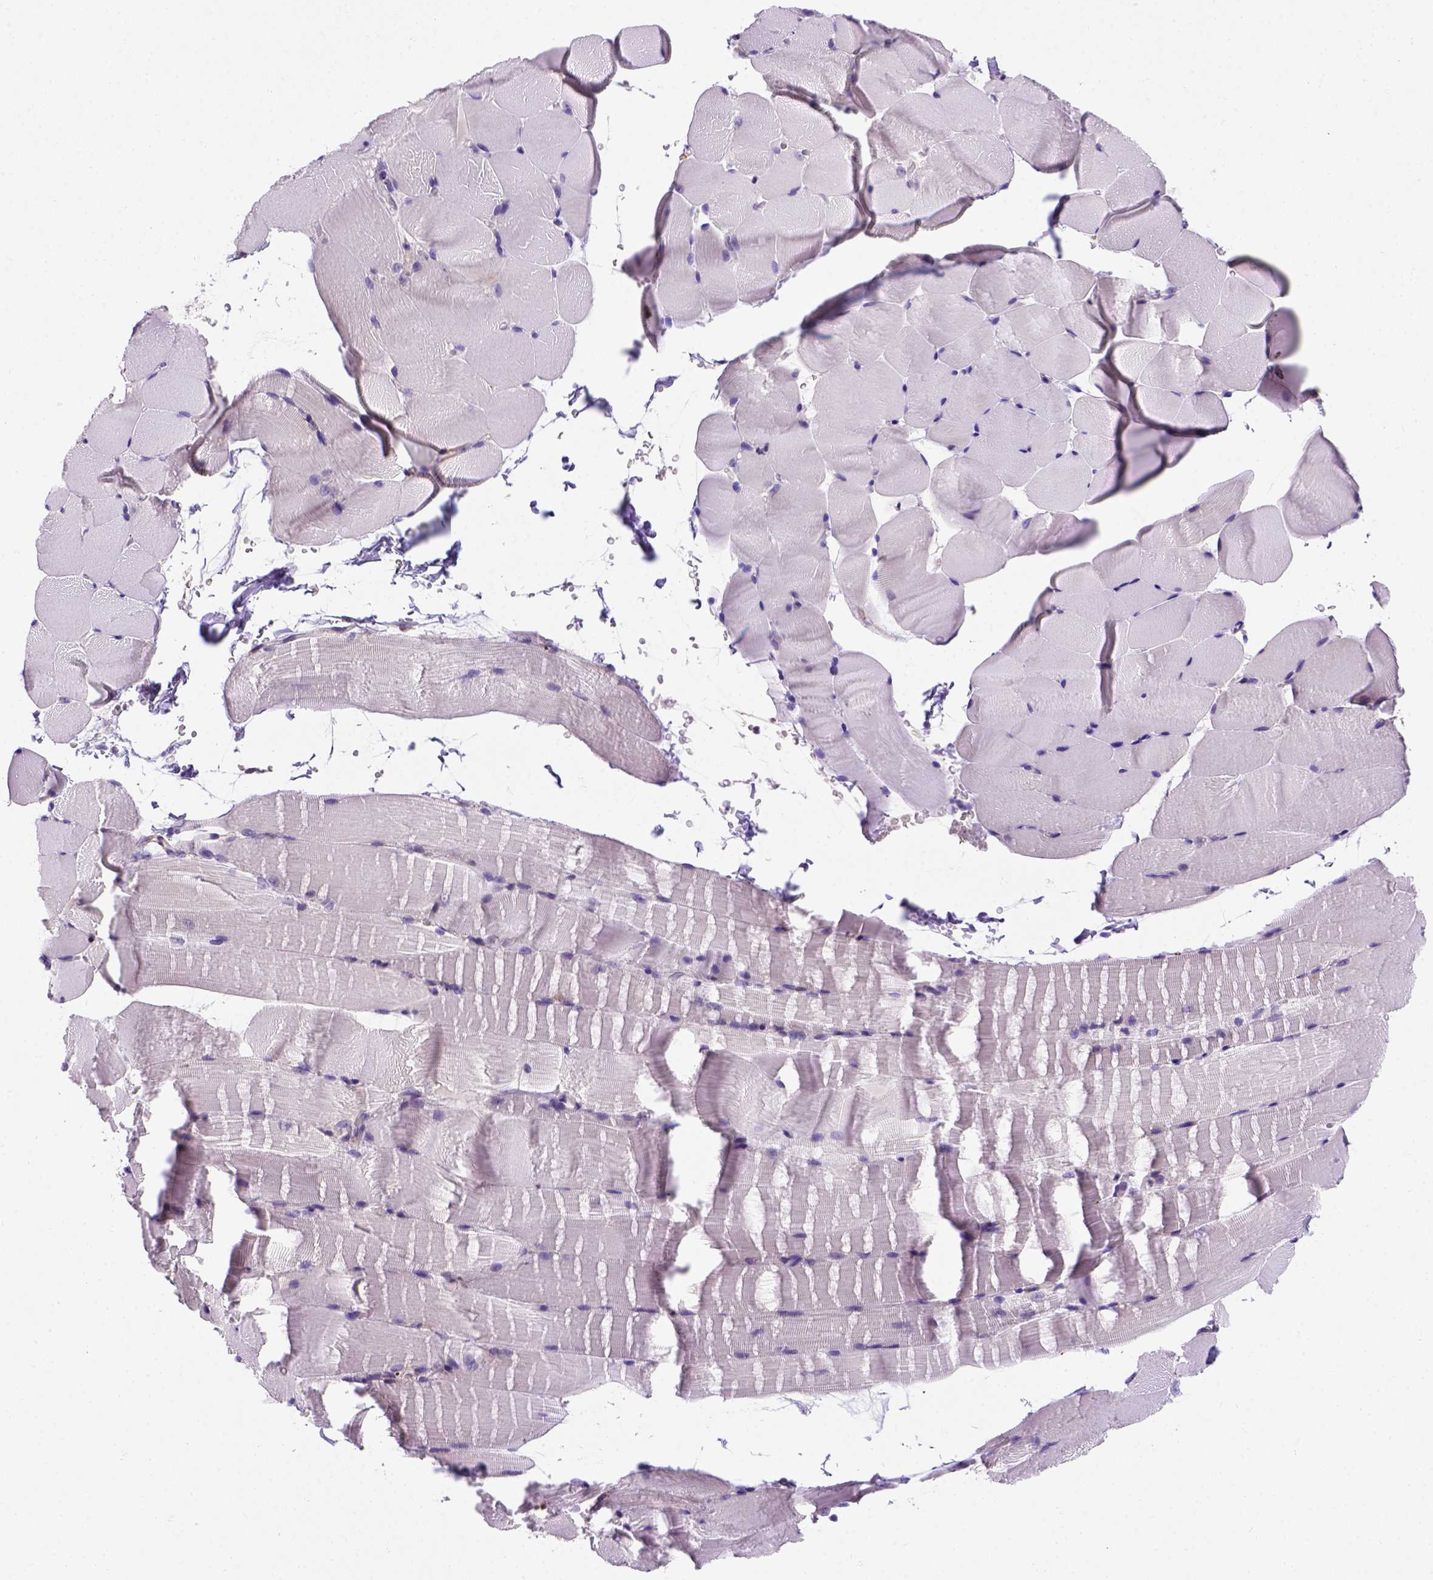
{"staining": {"intensity": "negative", "quantity": "none", "location": "none"}, "tissue": "skeletal muscle", "cell_type": "Myocytes", "image_type": "normal", "snomed": [{"axis": "morphology", "description": "Normal tissue, NOS"}, {"axis": "topography", "description": "Skeletal muscle"}], "caption": "Myocytes are negative for protein expression in unremarkable human skeletal muscle. (DAB (3,3'-diaminobenzidine) immunohistochemistry (IHC), high magnification).", "gene": "FOXI1", "patient": {"sex": "female", "age": 37}}